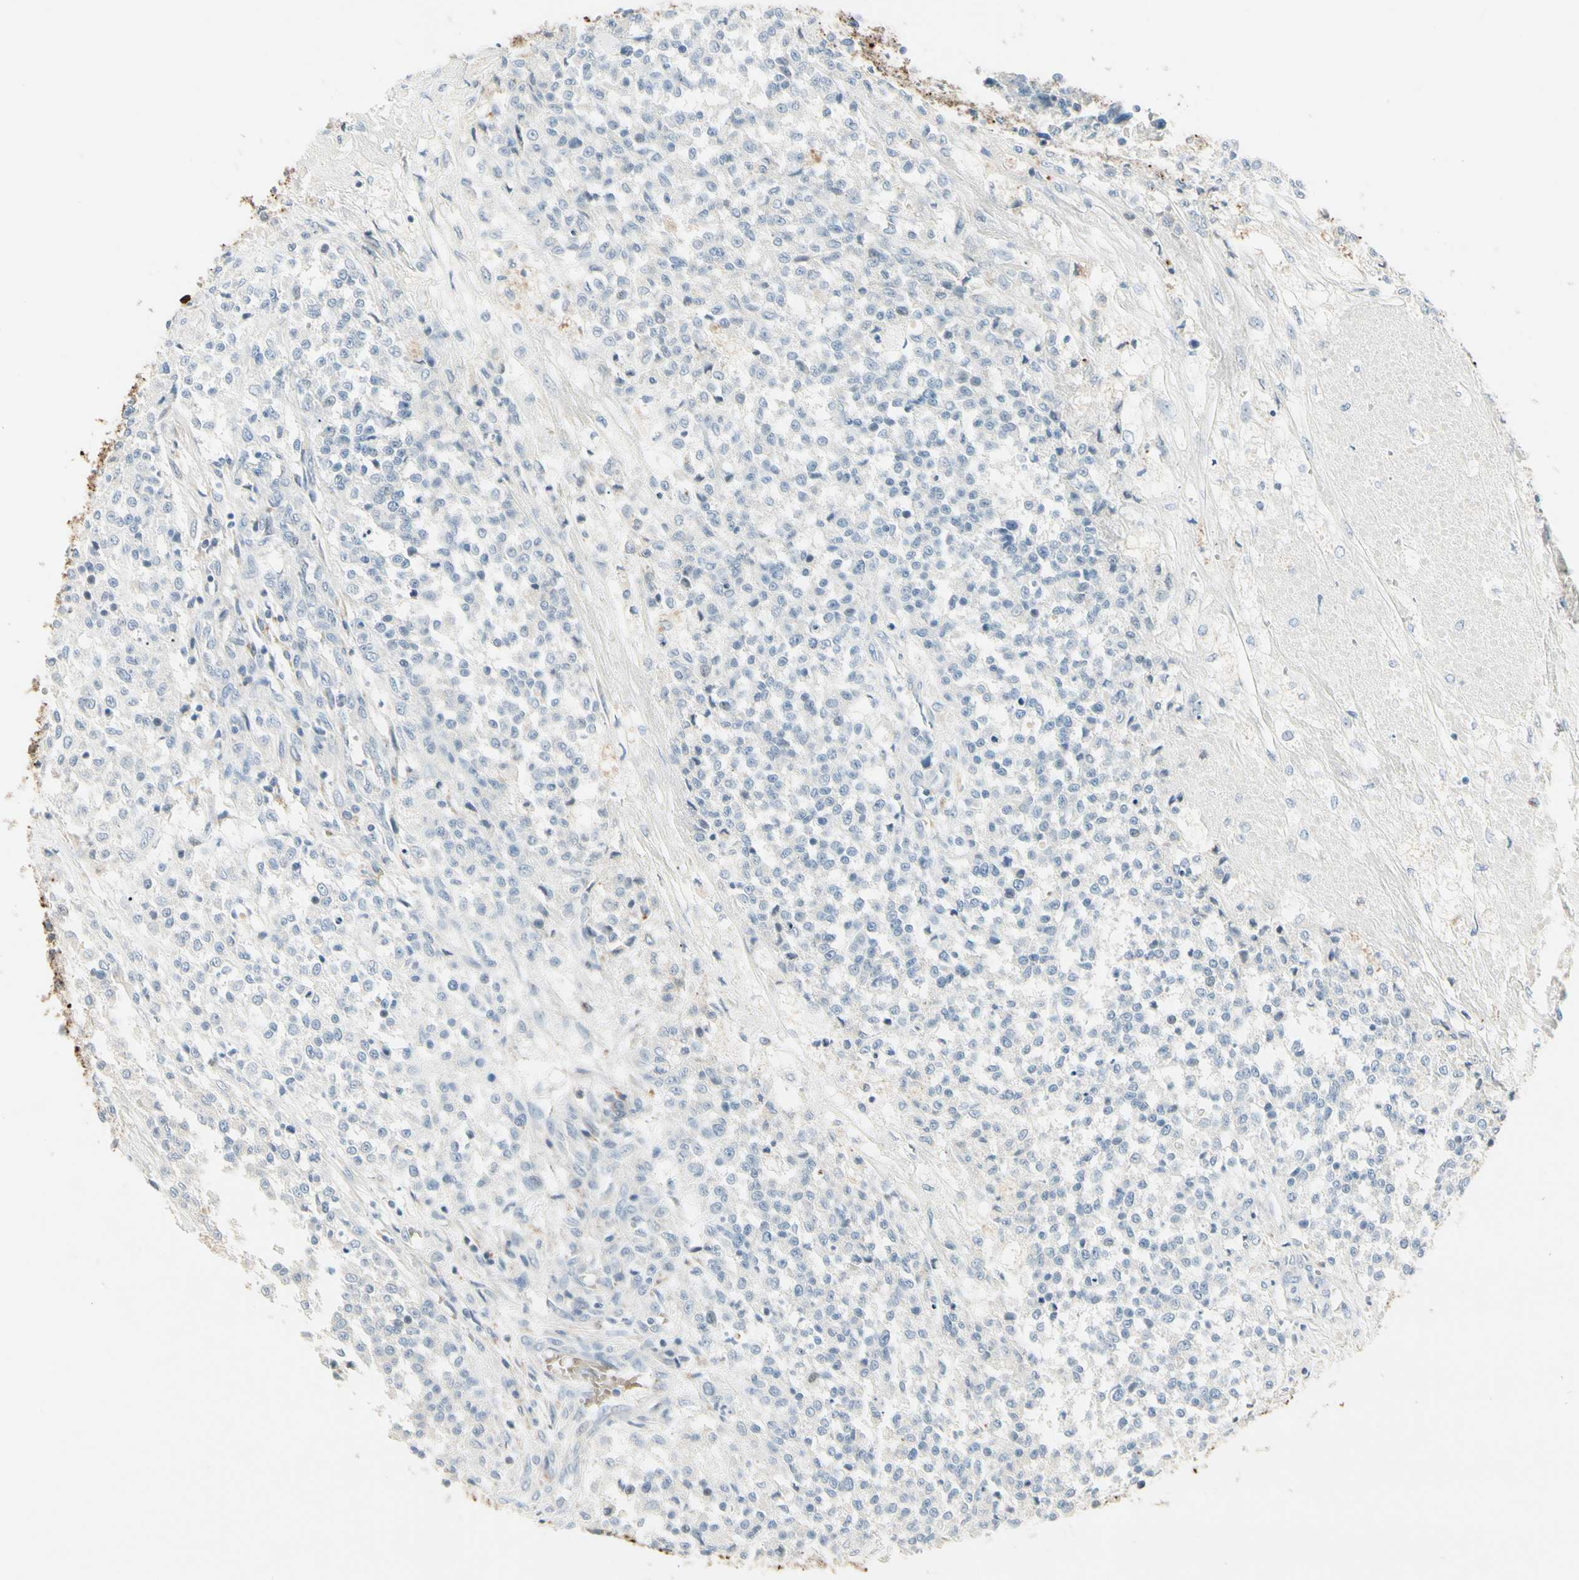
{"staining": {"intensity": "negative", "quantity": "none", "location": "none"}, "tissue": "testis cancer", "cell_type": "Tumor cells", "image_type": "cancer", "snomed": [{"axis": "morphology", "description": "Seminoma, NOS"}, {"axis": "topography", "description": "Testis"}], "caption": "Immunohistochemical staining of testis cancer displays no significant positivity in tumor cells.", "gene": "SKIL", "patient": {"sex": "male", "age": 59}}